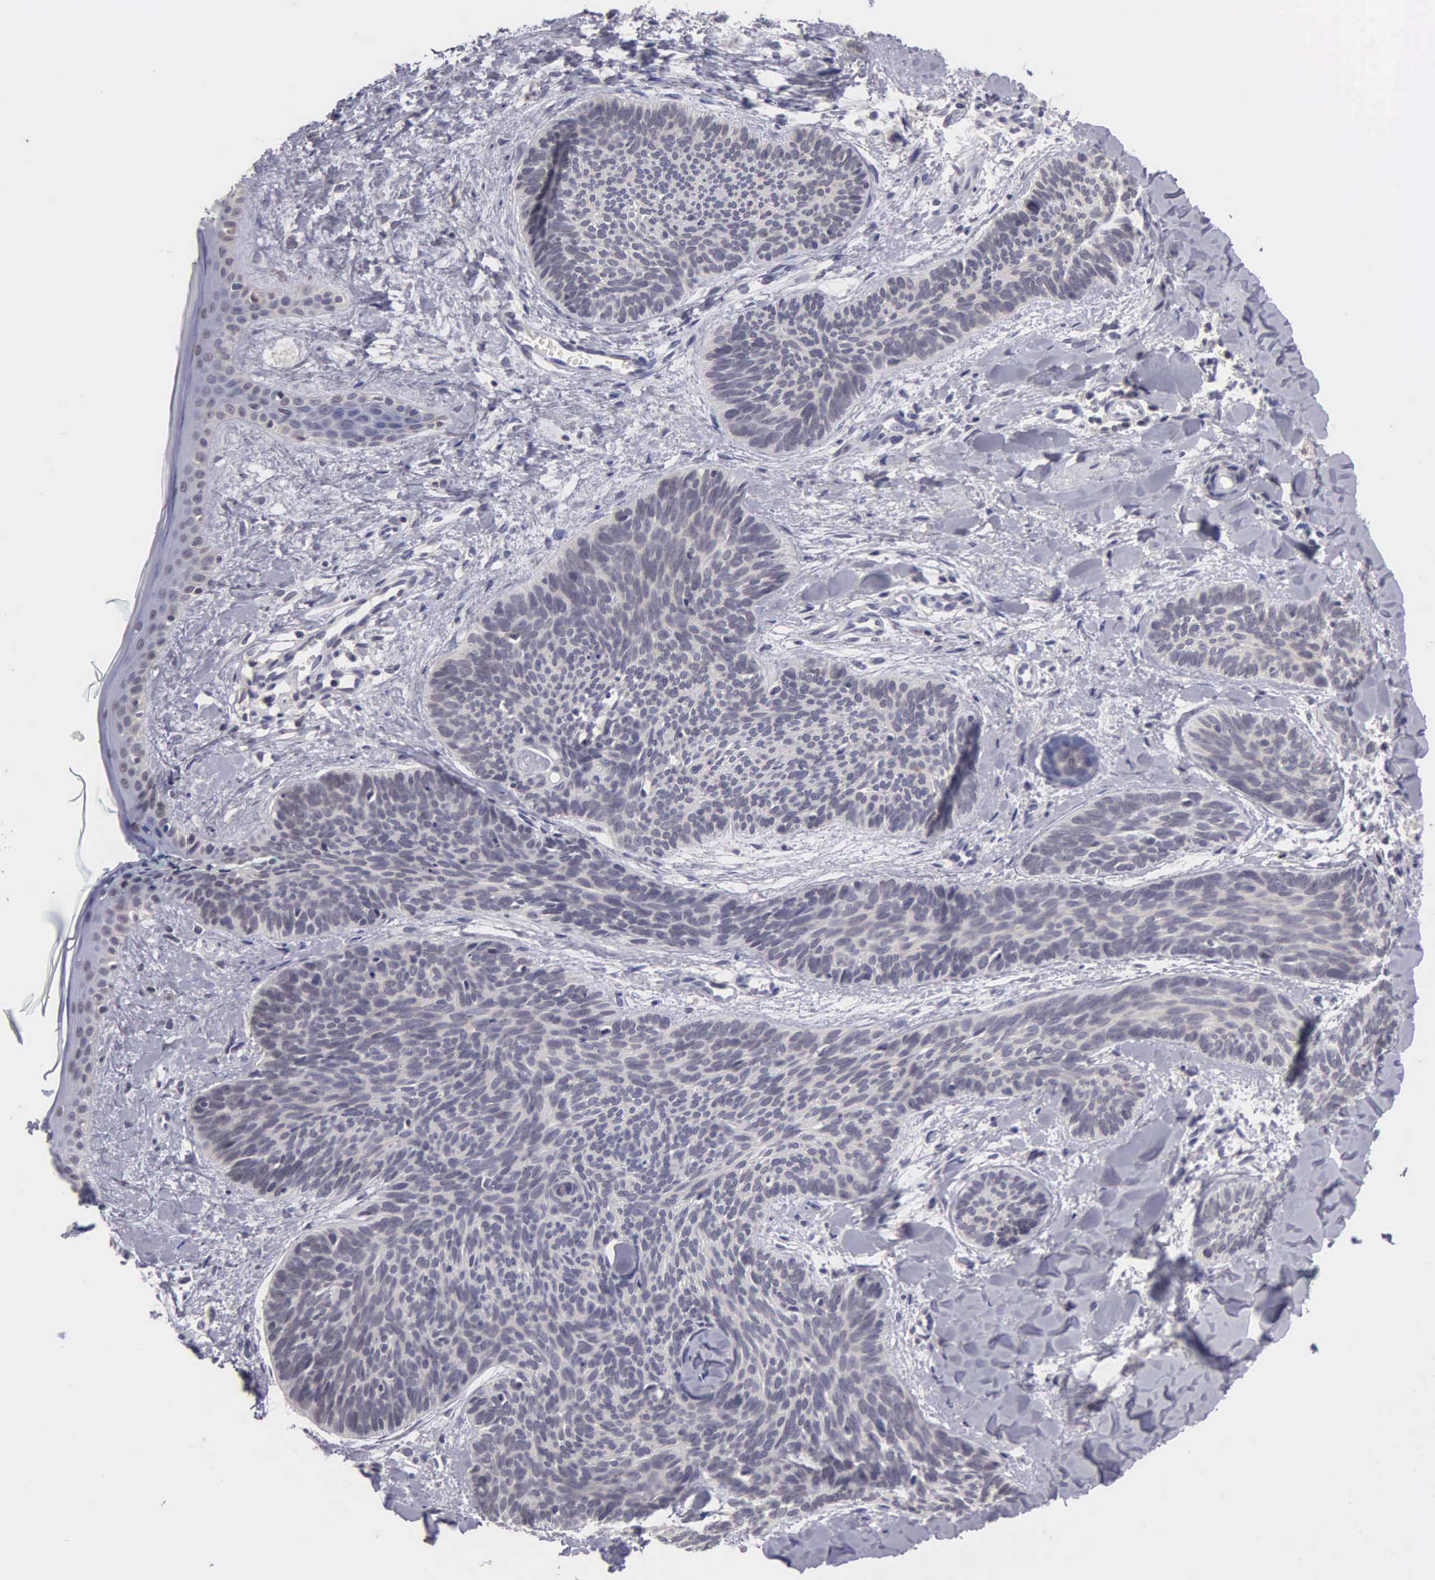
{"staining": {"intensity": "negative", "quantity": "none", "location": "none"}, "tissue": "skin cancer", "cell_type": "Tumor cells", "image_type": "cancer", "snomed": [{"axis": "morphology", "description": "Basal cell carcinoma"}, {"axis": "topography", "description": "Skin"}], "caption": "Human skin basal cell carcinoma stained for a protein using immunohistochemistry demonstrates no staining in tumor cells.", "gene": "BRD1", "patient": {"sex": "female", "age": 81}}